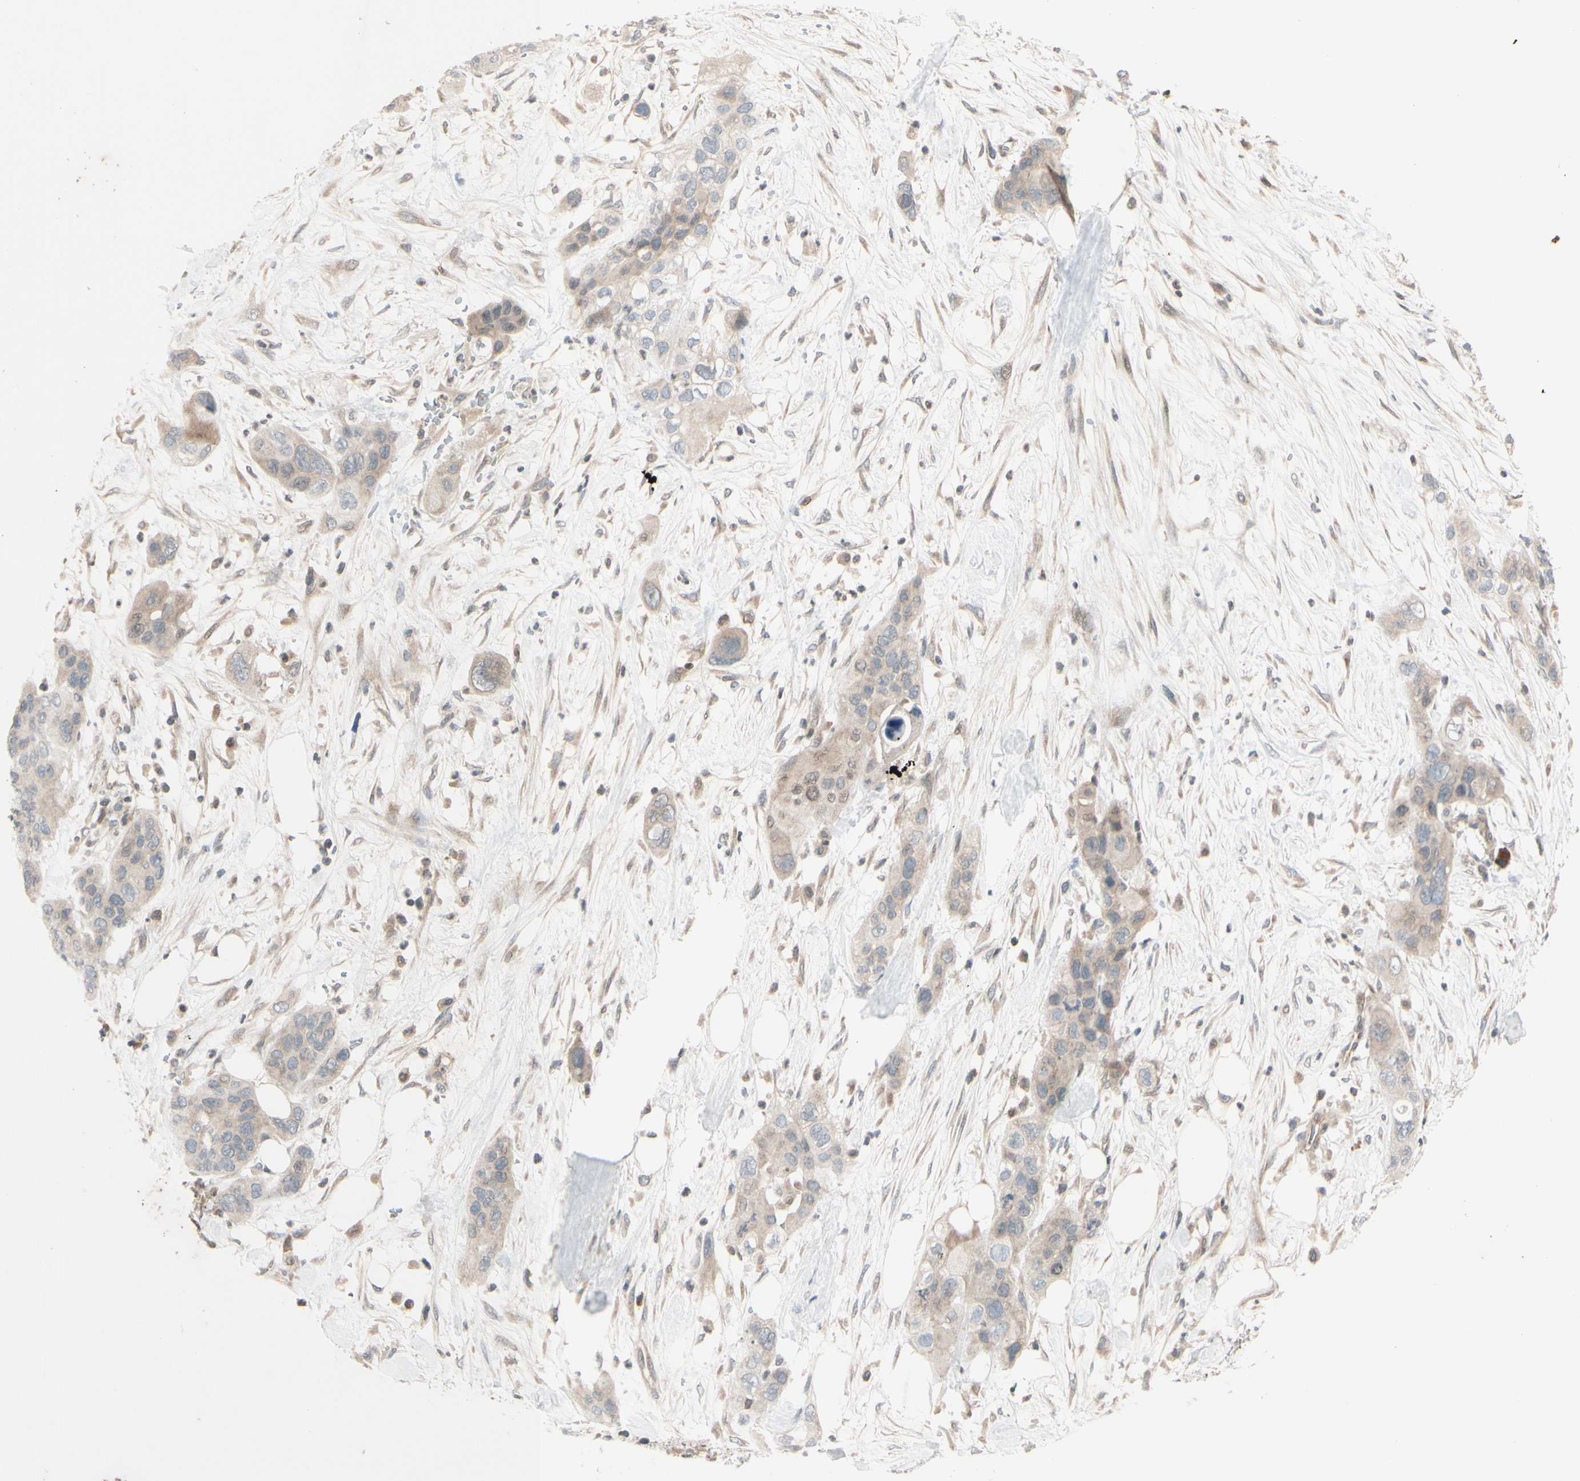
{"staining": {"intensity": "weak", "quantity": "25%-75%", "location": "cytoplasmic/membranous"}, "tissue": "pancreatic cancer", "cell_type": "Tumor cells", "image_type": "cancer", "snomed": [{"axis": "morphology", "description": "Adenocarcinoma, NOS"}, {"axis": "topography", "description": "Pancreas"}], "caption": "Immunohistochemical staining of human adenocarcinoma (pancreatic) exhibits low levels of weak cytoplasmic/membranous protein expression in about 25%-75% of tumor cells.", "gene": "FGF10", "patient": {"sex": "female", "age": 71}}